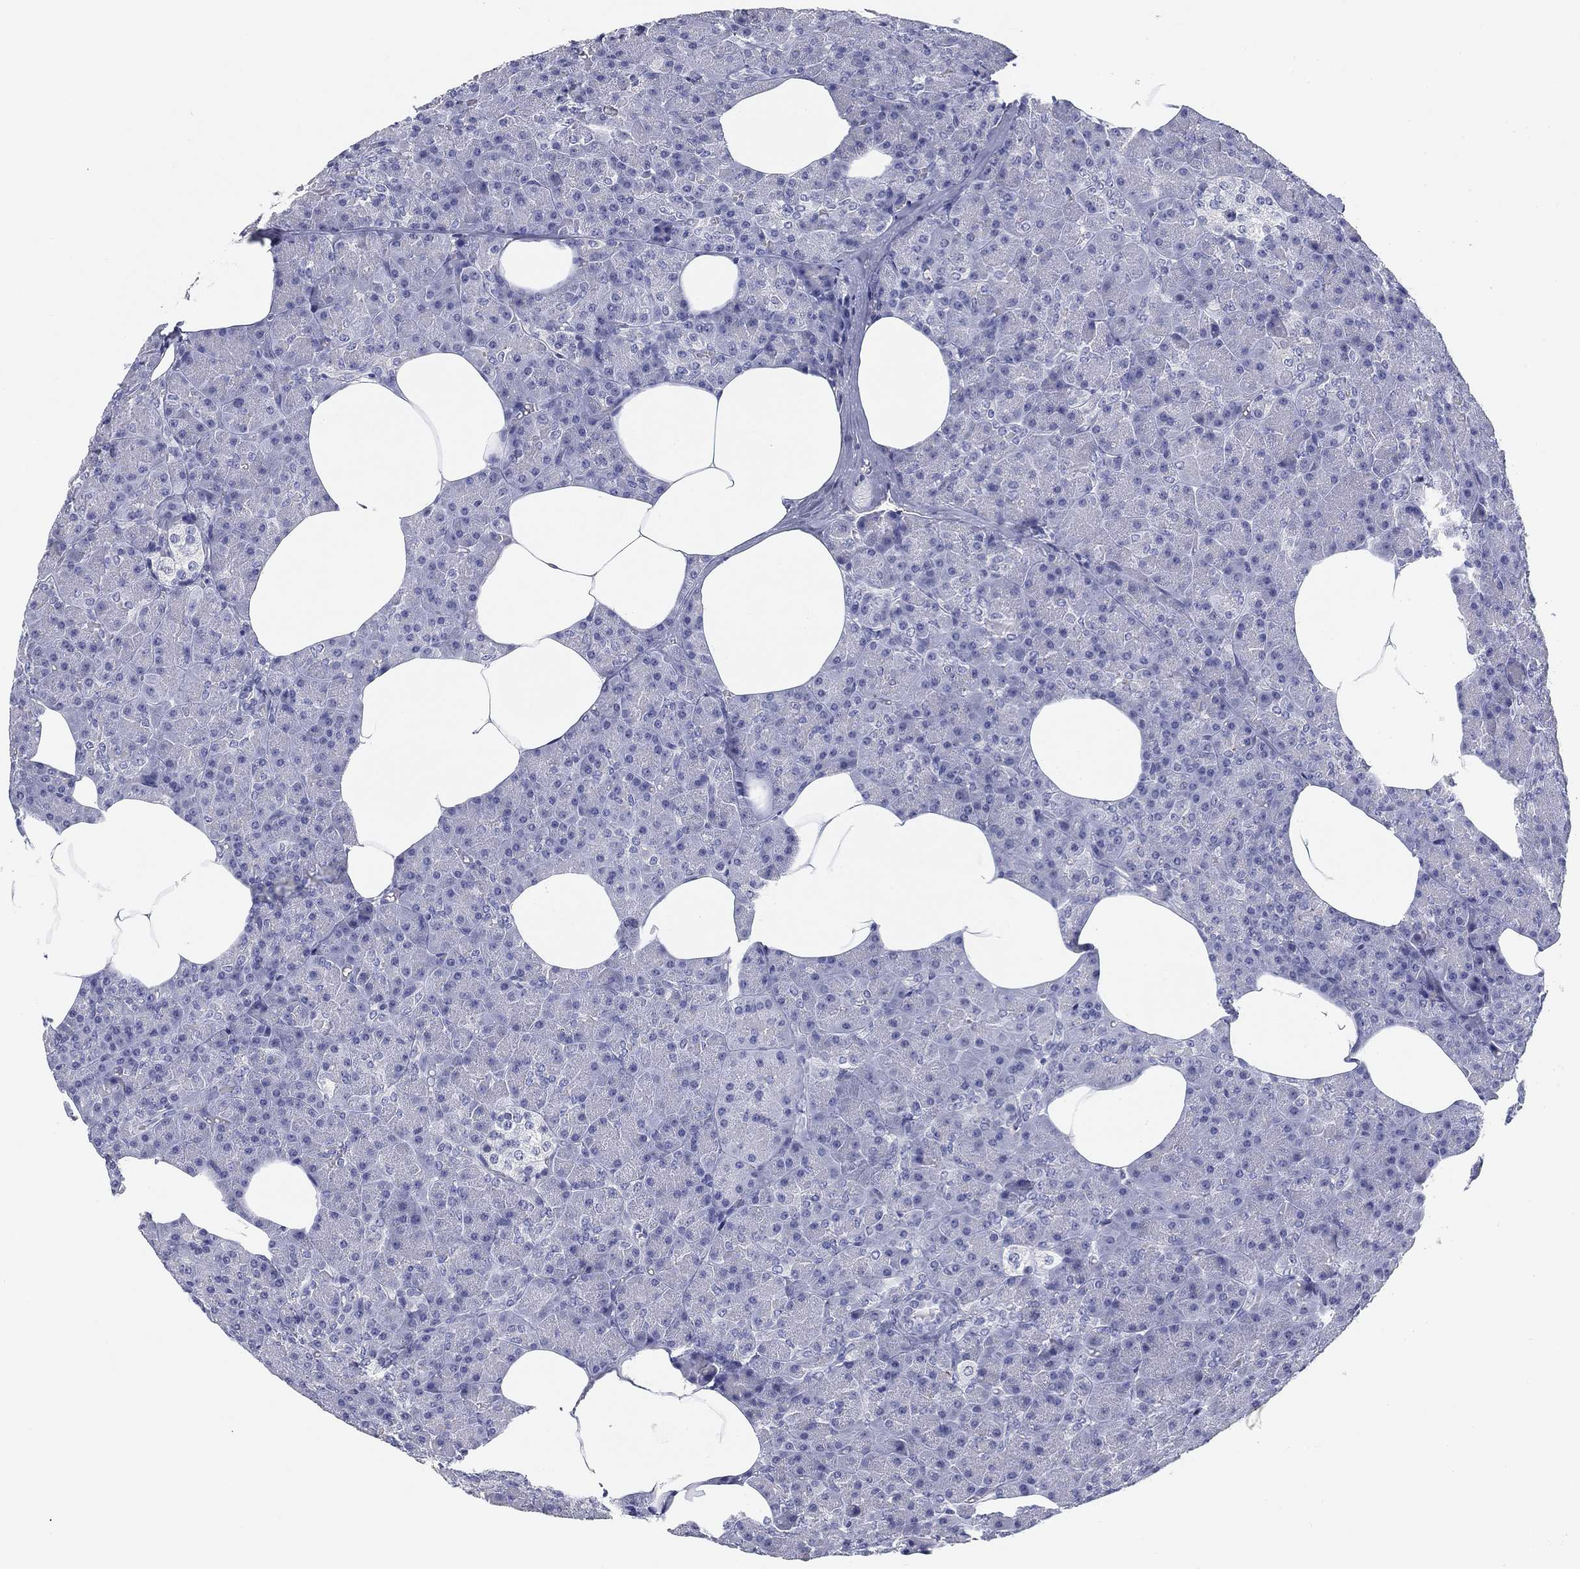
{"staining": {"intensity": "negative", "quantity": "none", "location": "none"}, "tissue": "pancreas", "cell_type": "Exocrine glandular cells", "image_type": "normal", "snomed": [{"axis": "morphology", "description": "Normal tissue, NOS"}, {"axis": "topography", "description": "Pancreas"}], "caption": "This is a histopathology image of IHC staining of normal pancreas, which shows no staining in exocrine glandular cells.", "gene": "CD79B", "patient": {"sex": "female", "age": 45}}